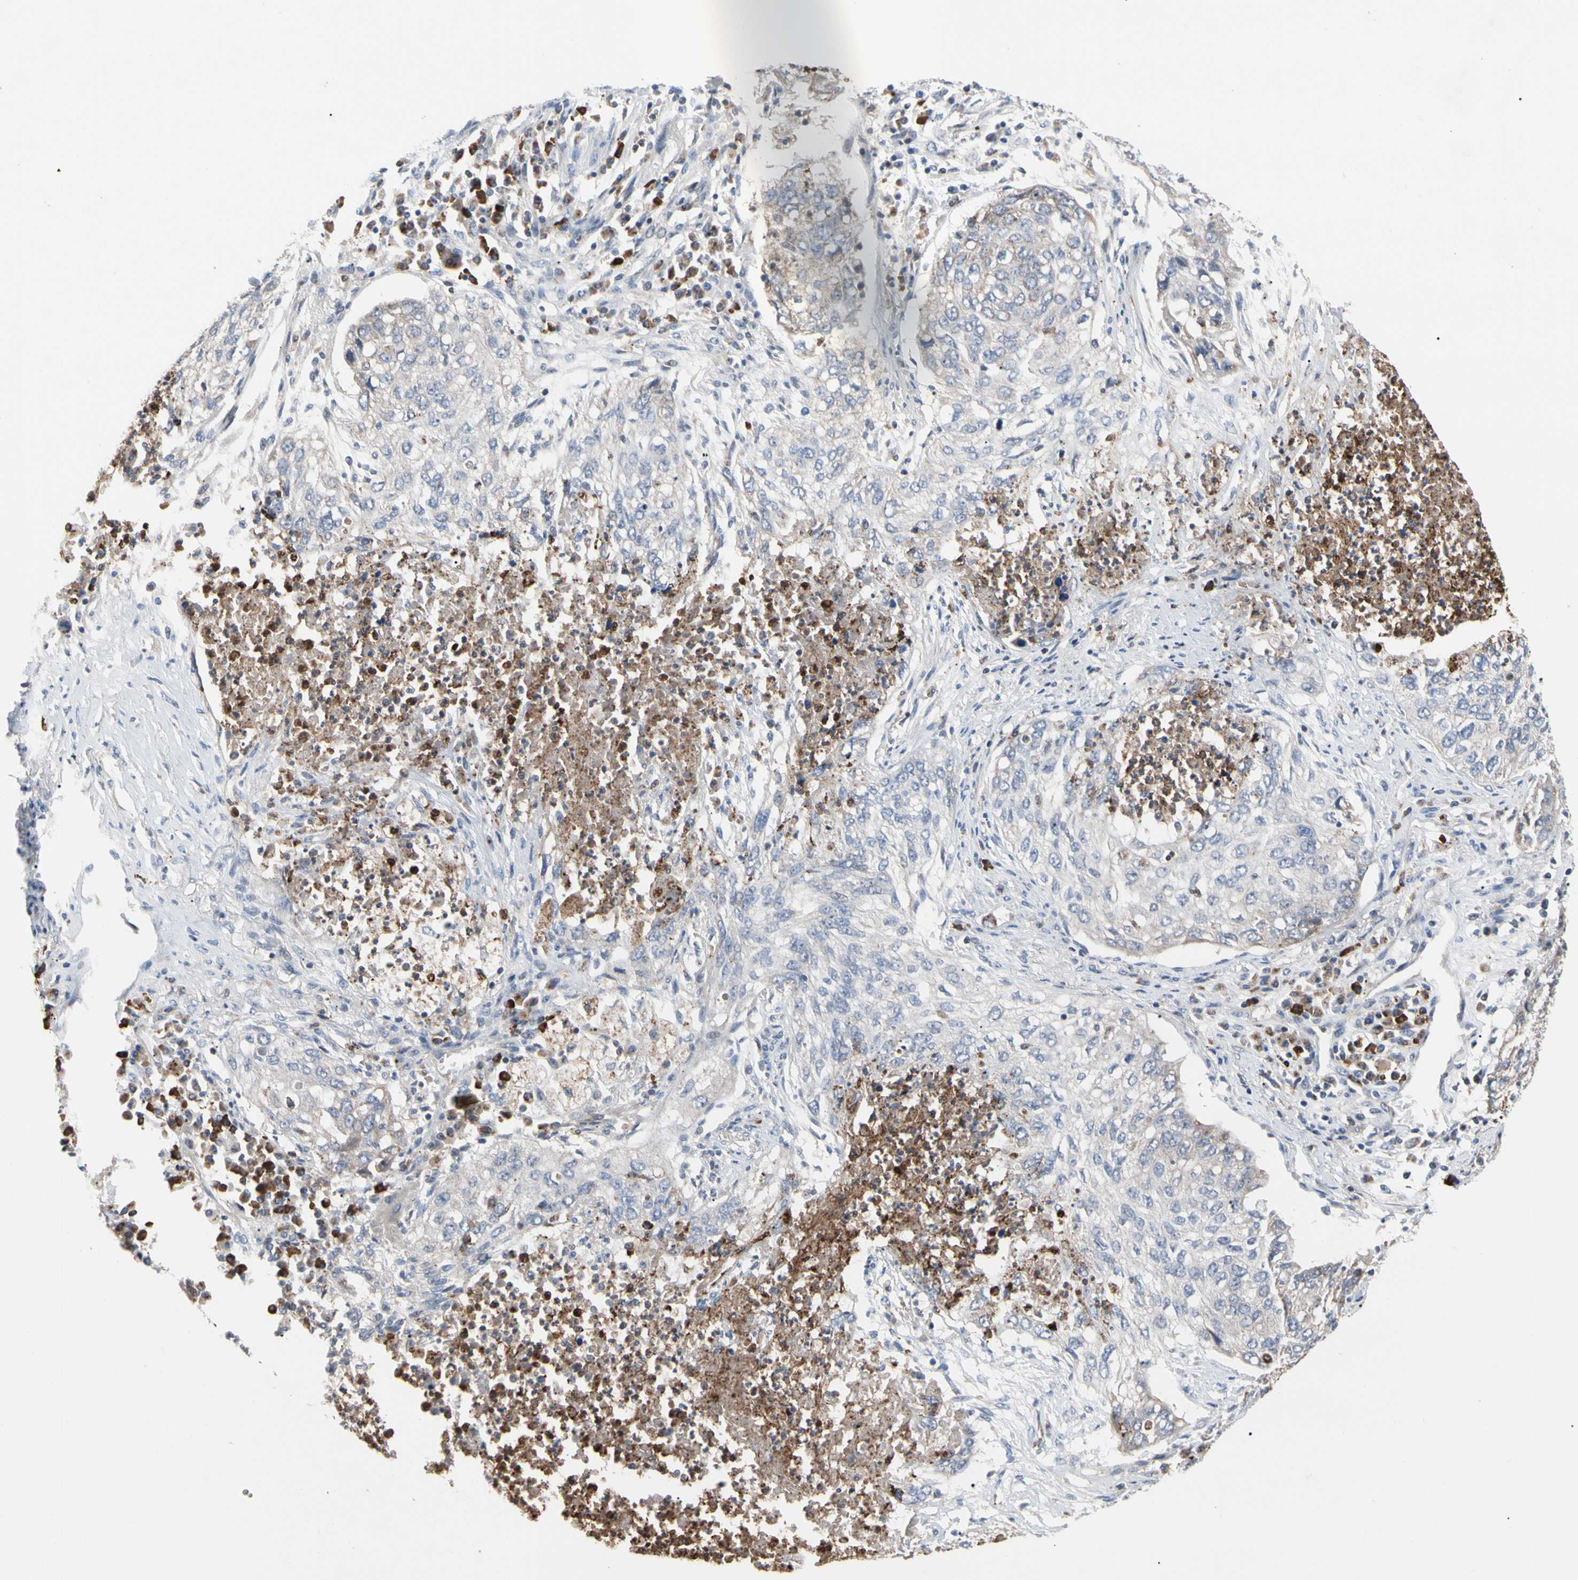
{"staining": {"intensity": "weak", "quantity": "<25%", "location": "cytoplasmic/membranous"}, "tissue": "lung cancer", "cell_type": "Tumor cells", "image_type": "cancer", "snomed": [{"axis": "morphology", "description": "Squamous cell carcinoma, NOS"}, {"axis": "topography", "description": "Lung"}], "caption": "Immunohistochemistry (IHC) histopathology image of human lung squamous cell carcinoma stained for a protein (brown), which demonstrates no staining in tumor cells.", "gene": "MCL1", "patient": {"sex": "female", "age": 63}}